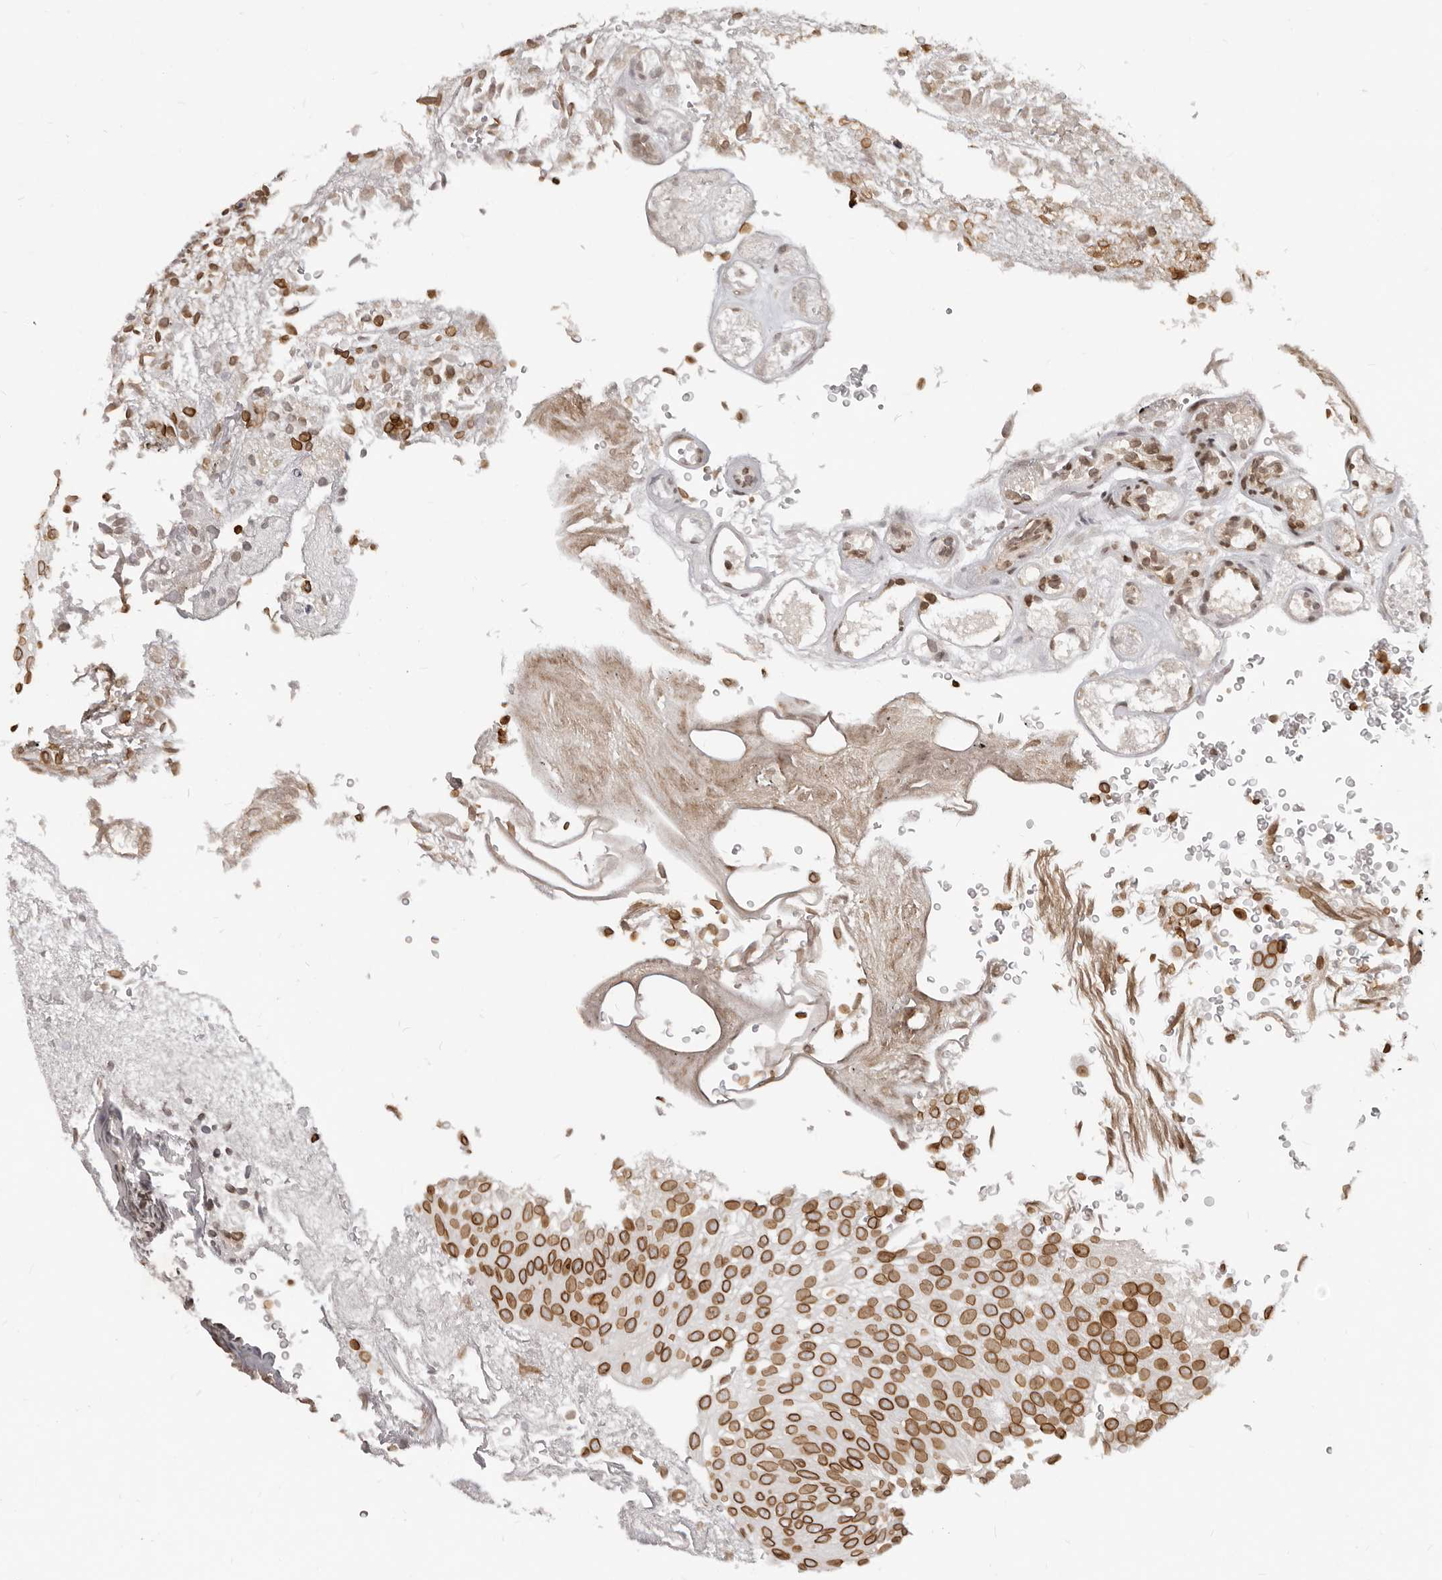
{"staining": {"intensity": "strong", "quantity": ">75%", "location": "cytoplasmic/membranous,nuclear"}, "tissue": "urothelial cancer", "cell_type": "Tumor cells", "image_type": "cancer", "snomed": [{"axis": "morphology", "description": "Urothelial carcinoma, Low grade"}, {"axis": "topography", "description": "Urinary bladder"}], "caption": "Tumor cells display high levels of strong cytoplasmic/membranous and nuclear expression in approximately >75% of cells in urothelial cancer.", "gene": "NUP153", "patient": {"sex": "male", "age": 78}}